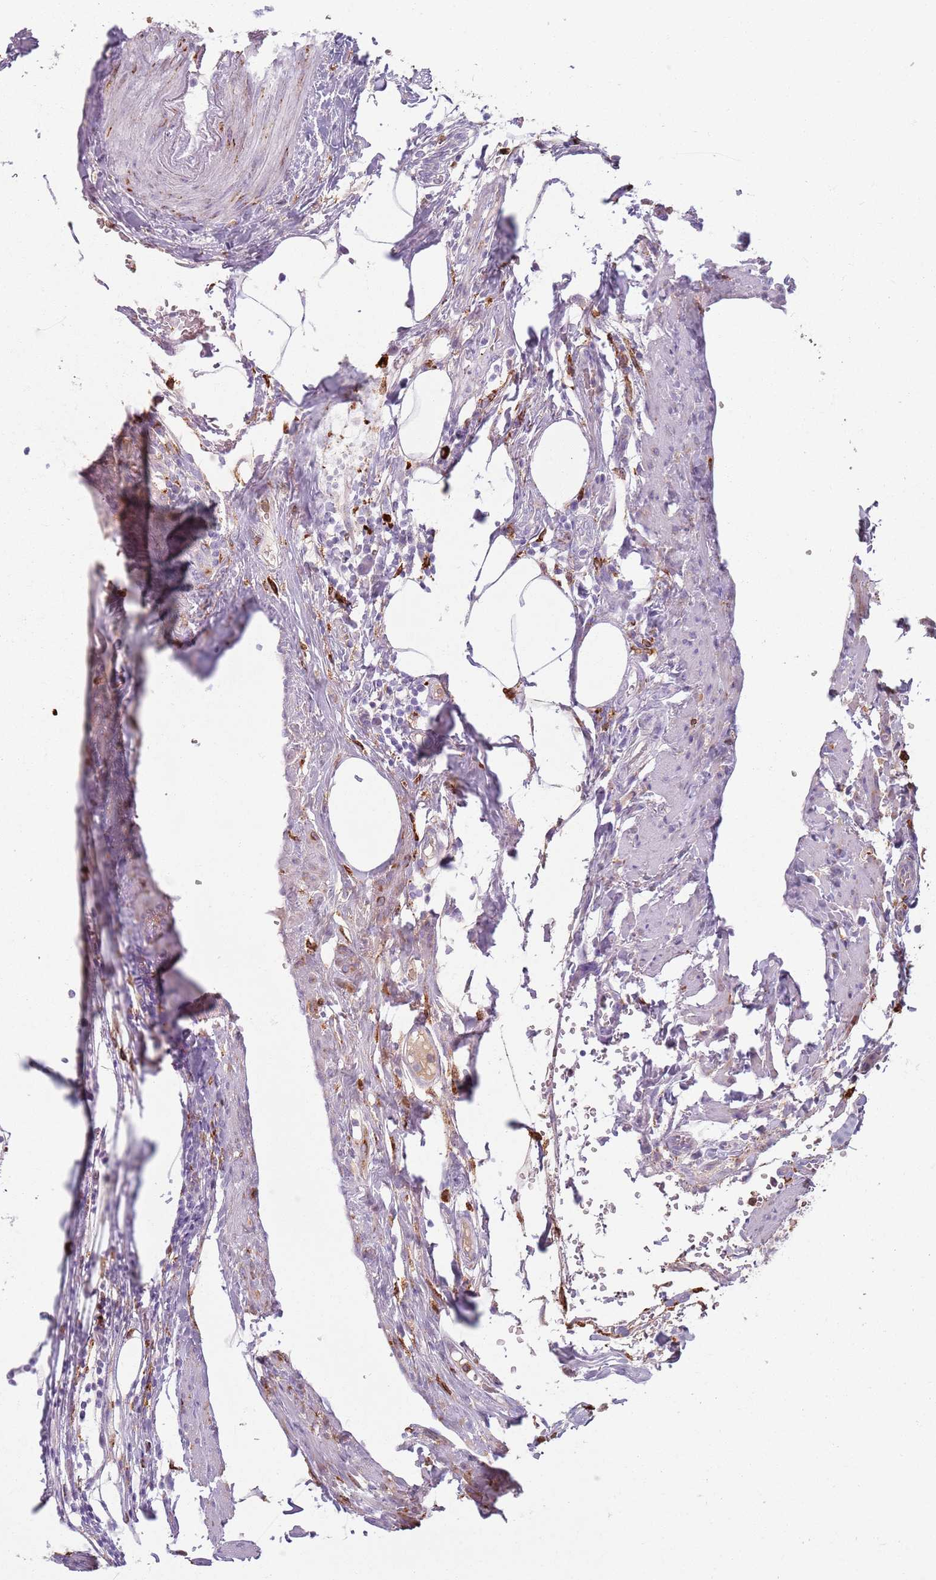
{"staining": {"intensity": "negative", "quantity": "none", "location": "none"}, "tissue": "urothelial cancer", "cell_type": "Tumor cells", "image_type": "cancer", "snomed": [{"axis": "morphology", "description": "Urothelial carcinoma, High grade"}, {"axis": "topography", "description": "Urinary bladder"}], "caption": "A high-resolution histopathology image shows immunohistochemistry (IHC) staining of urothelial cancer, which displays no significant staining in tumor cells.", "gene": "COLGALT1", "patient": {"sex": "male", "age": 64}}